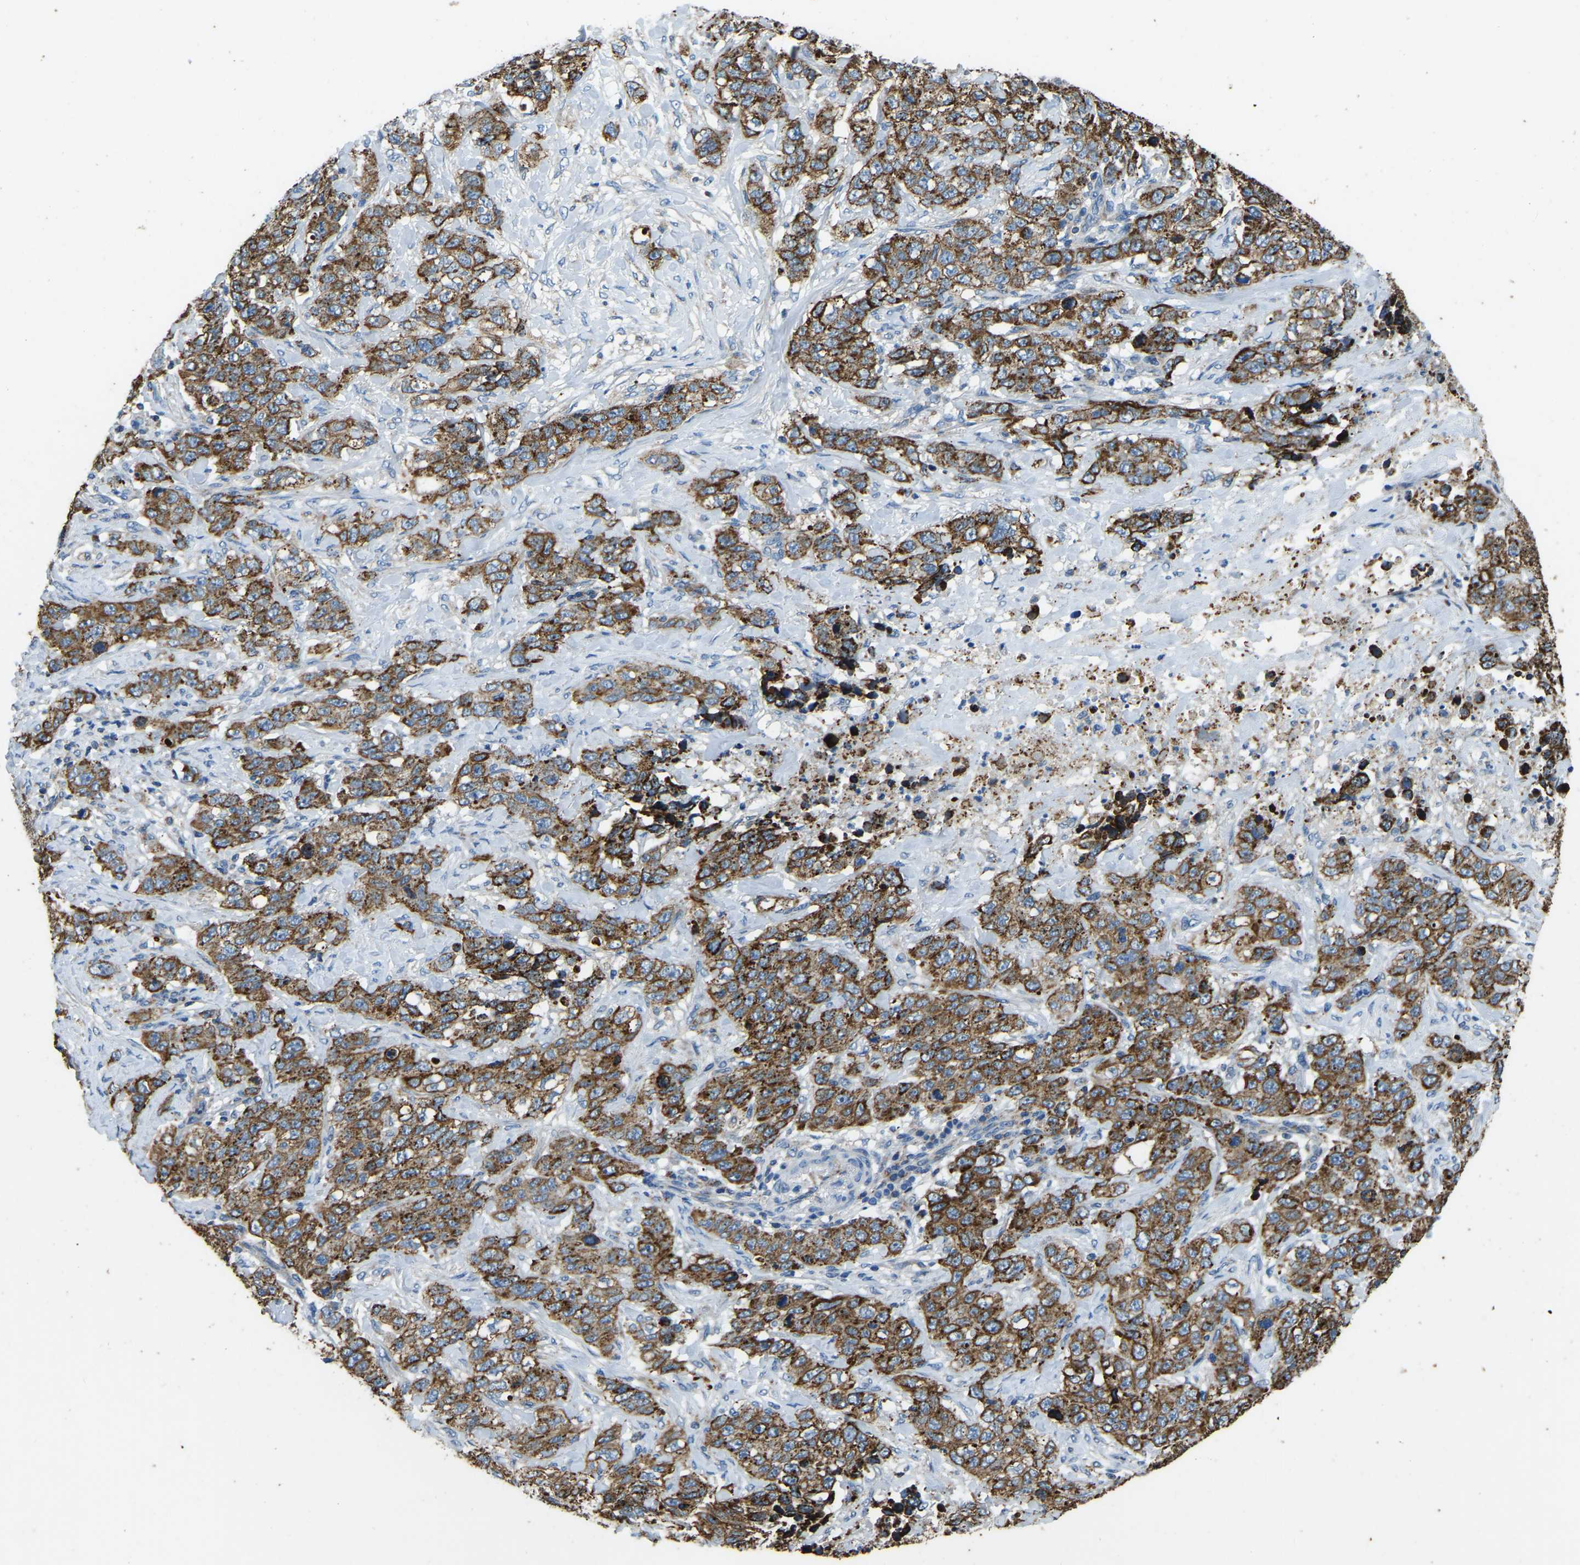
{"staining": {"intensity": "moderate", "quantity": ">75%", "location": "cytoplasmic/membranous"}, "tissue": "stomach cancer", "cell_type": "Tumor cells", "image_type": "cancer", "snomed": [{"axis": "morphology", "description": "Adenocarcinoma, NOS"}, {"axis": "topography", "description": "Stomach"}], "caption": "This histopathology image reveals adenocarcinoma (stomach) stained with IHC to label a protein in brown. The cytoplasmic/membranous of tumor cells show moderate positivity for the protein. Nuclei are counter-stained blue.", "gene": "ZNF200", "patient": {"sex": "male", "age": 48}}